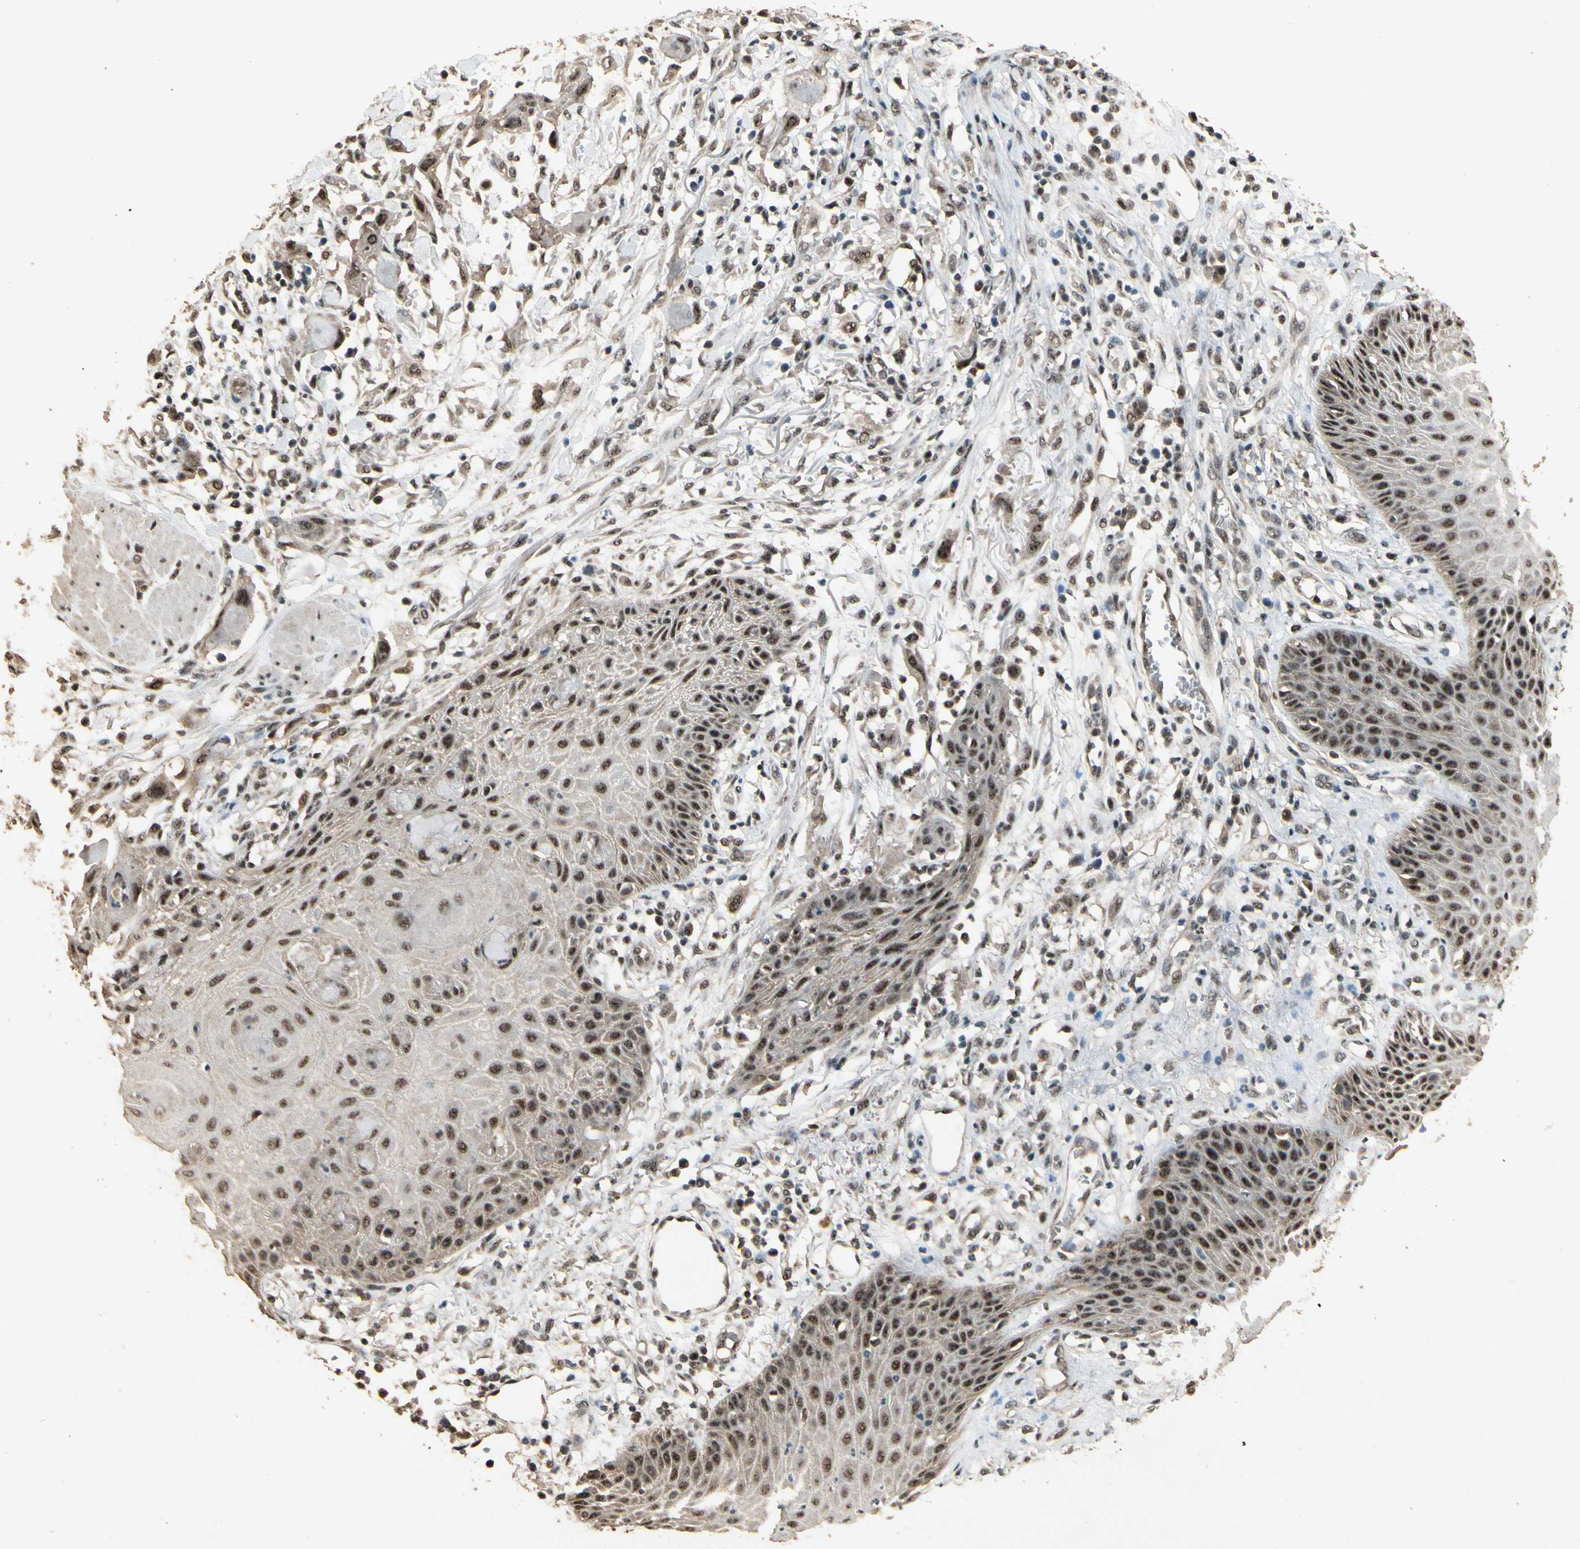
{"staining": {"intensity": "moderate", "quantity": ">75%", "location": "nuclear"}, "tissue": "skin cancer", "cell_type": "Tumor cells", "image_type": "cancer", "snomed": [{"axis": "morphology", "description": "Normal tissue, NOS"}, {"axis": "morphology", "description": "Squamous cell carcinoma, NOS"}, {"axis": "topography", "description": "Skin"}], "caption": "Immunohistochemical staining of skin cancer (squamous cell carcinoma) exhibits medium levels of moderate nuclear expression in about >75% of tumor cells.", "gene": "RBM25", "patient": {"sex": "female", "age": 59}}